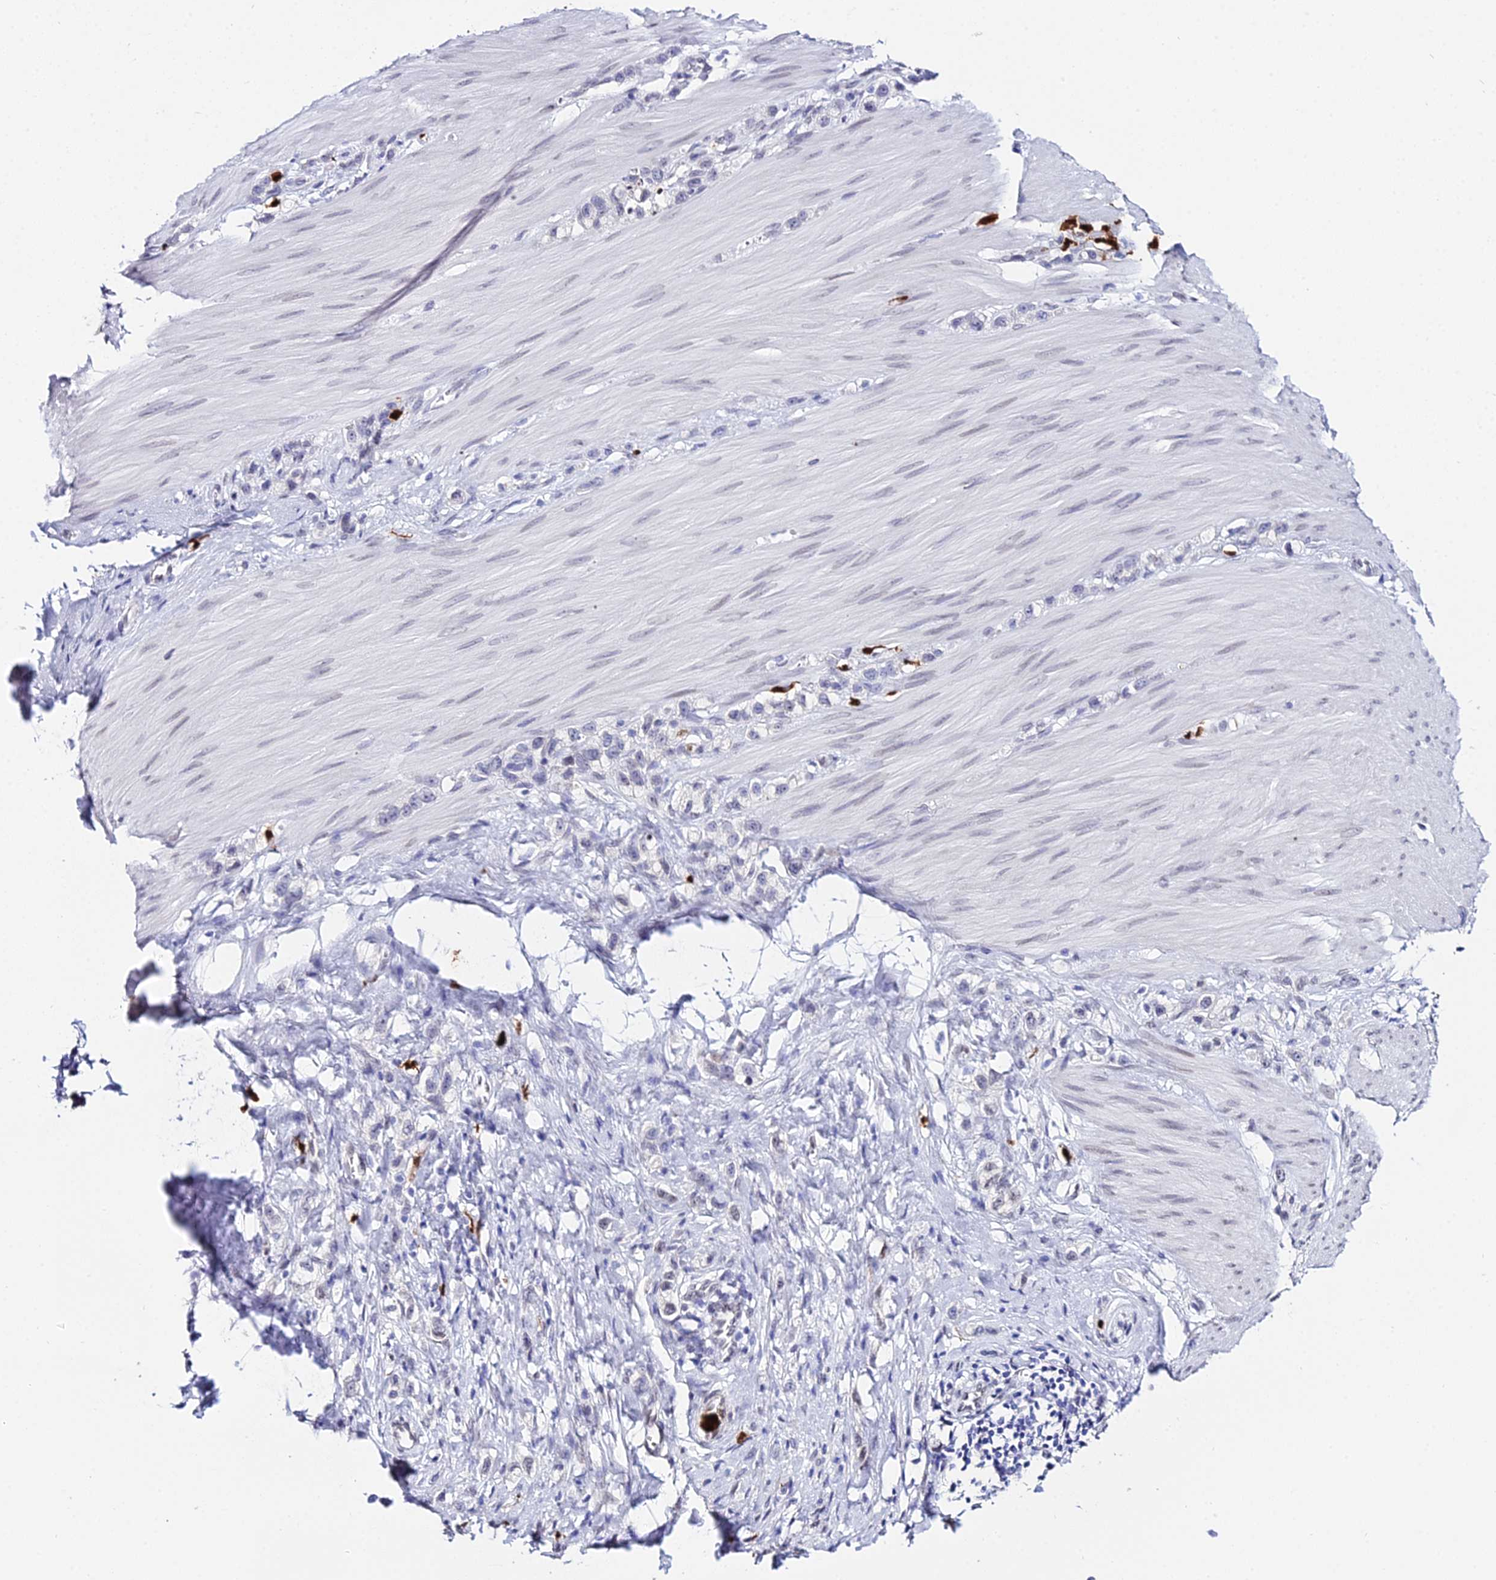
{"staining": {"intensity": "negative", "quantity": "none", "location": "none"}, "tissue": "stomach cancer", "cell_type": "Tumor cells", "image_type": "cancer", "snomed": [{"axis": "morphology", "description": "Adenocarcinoma, NOS"}, {"axis": "topography", "description": "Stomach"}], "caption": "DAB (3,3'-diaminobenzidine) immunohistochemical staining of human adenocarcinoma (stomach) displays no significant positivity in tumor cells. The staining is performed using DAB (3,3'-diaminobenzidine) brown chromogen with nuclei counter-stained in using hematoxylin.", "gene": "MCM10", "patient": {"sex": "female", "age": 65}}